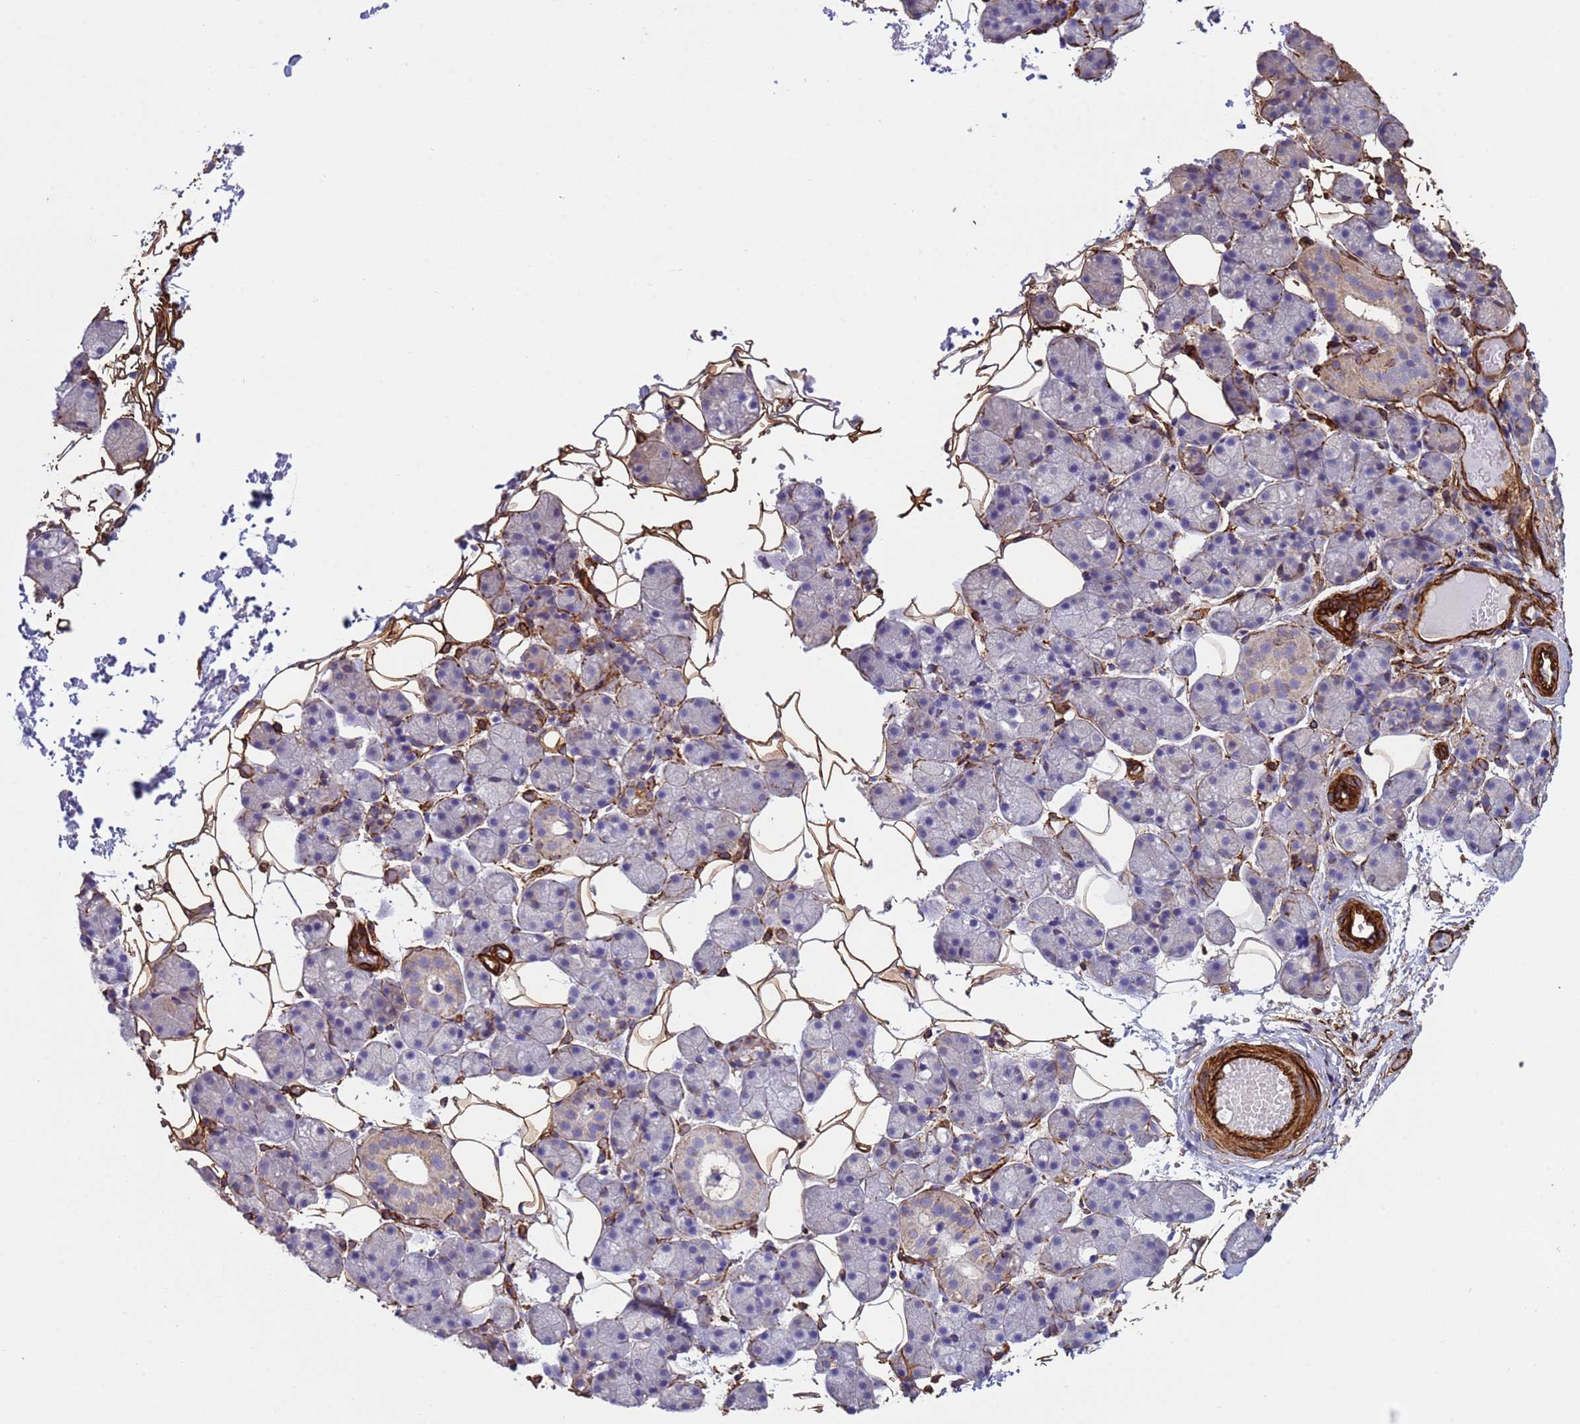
{"staining": {"intensity": "moderate", "quantity": "<25%", "location": "cytoplasmic/membranous"}, "tissue": "salivary gland", "cell_type": "Glandular cells", "image_type": "normal", "snomed": [{"axis": "morphology", "description": "Normal tissue, NOS"}, {"axis": "topography", "description": "Salivary gland"}], "caption": "Immunohistochemical staining of normal salivary gland demonstrates <25% levels of moderate cytoplasmic/membranous protein expression in about <25% of glandular cells. The protein is stained brown, and the nuclei are stained in blue (DAB (3,3'-diaminobenzidine) IHC with brightfield microscopy, high magnification).", "gene": "GASK1A", "patient": {"sex": "female", "age": 33}}